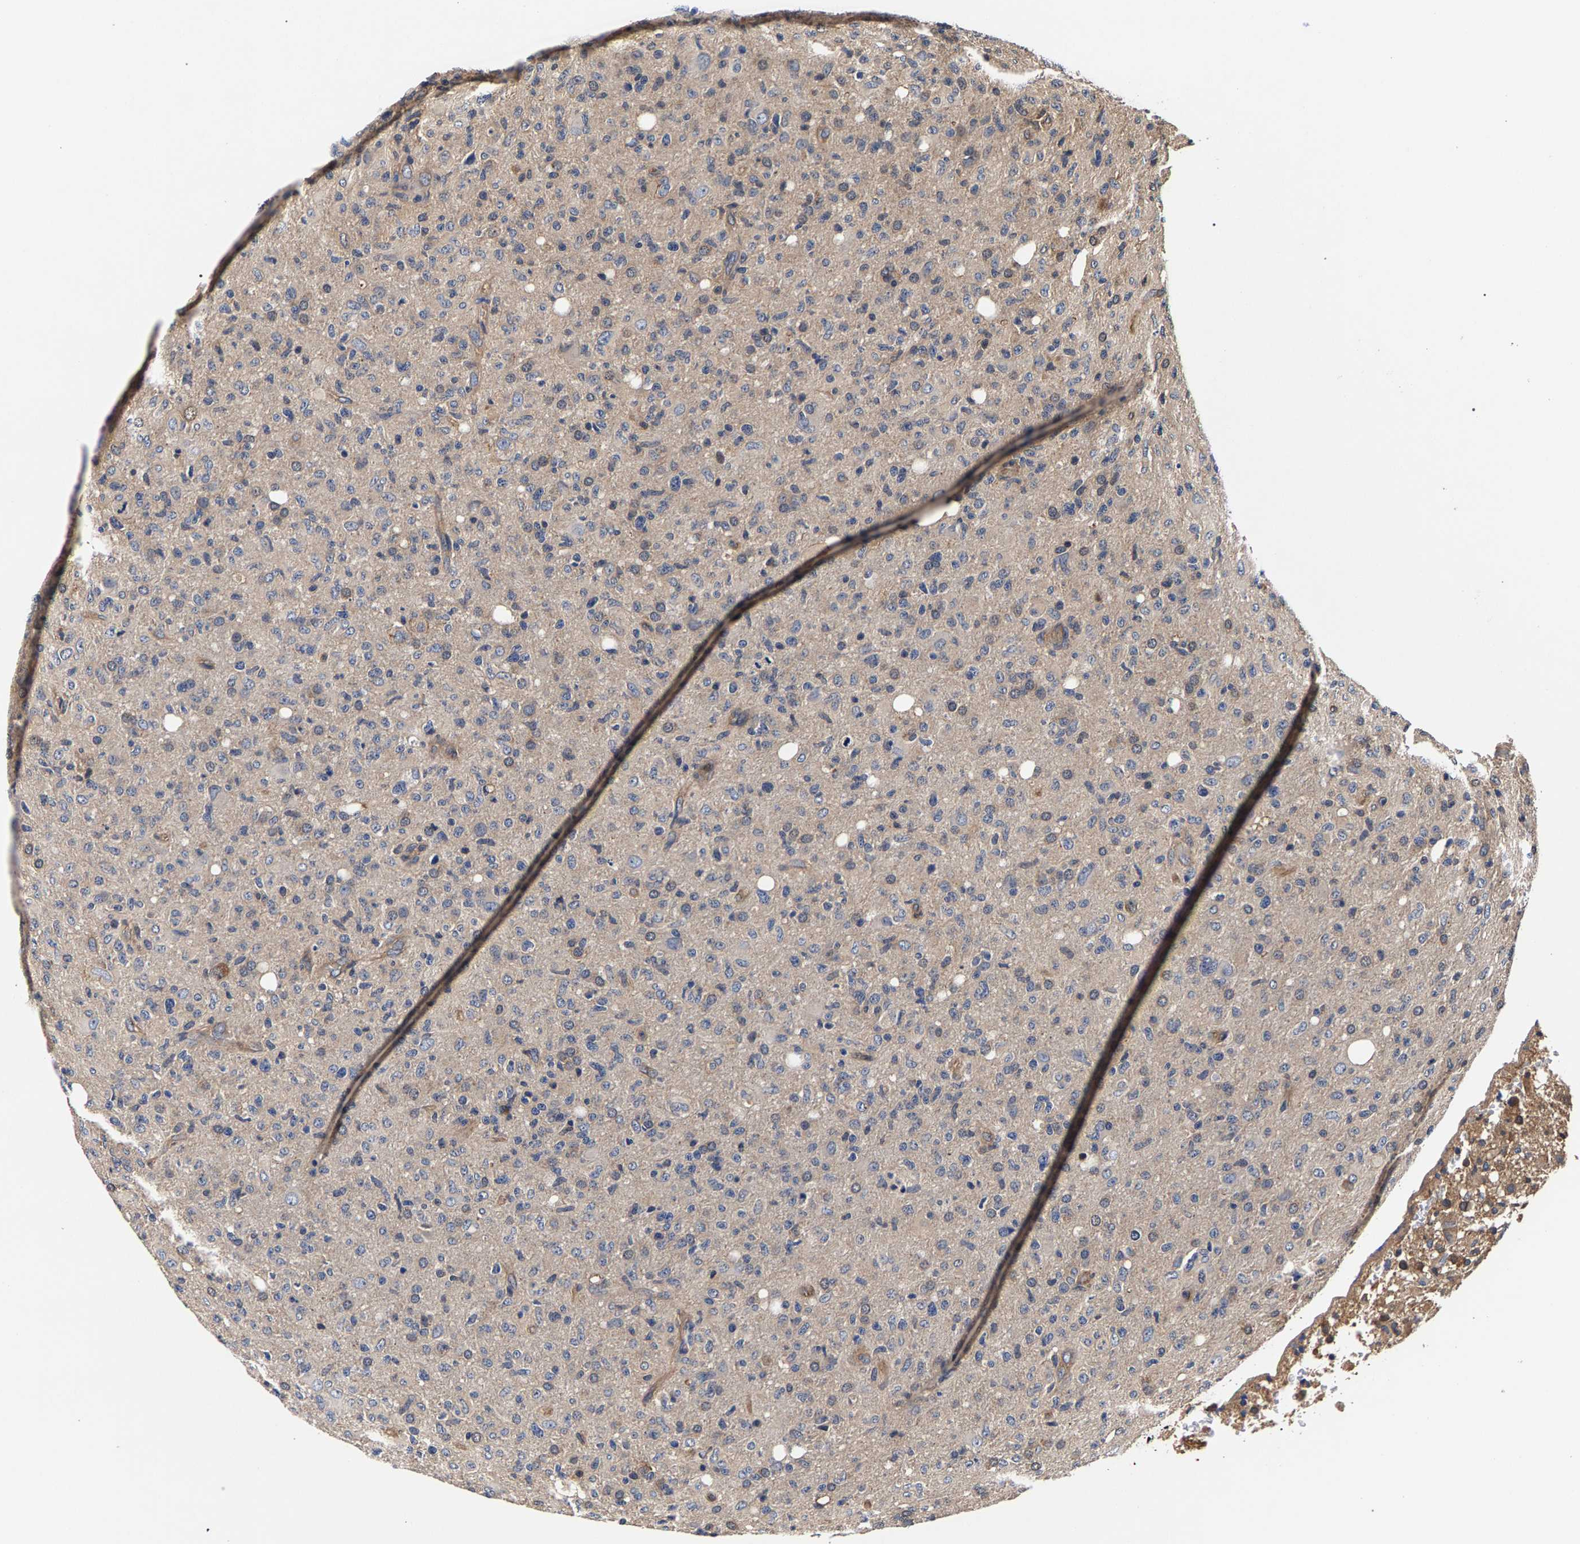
{"staining": {"intensity": "weak", "quantity": "<25%", "location": "cytoplasmic/membranous"}, "tissue": "glioma", "cell_type": "Tumor cells", "image_type": "cancer", "snomed": [{"axis": "morphology", "description": "Glioma, malignant, High grade"}, {"axis": "topography", "description": "Brain"}], "caption": "Immunohistochemistry (IHC) photomicrograph of malignant high-grade glioma stained for a protein (brown), which shows no expression in tumor cells. (Stains: DAB IHC with hematoxylin counter stain, Microscopy: brightfield microscopy at high magnification).", "gene": "MARCHF7", "patient": {"sex": "female", "age": 57}}